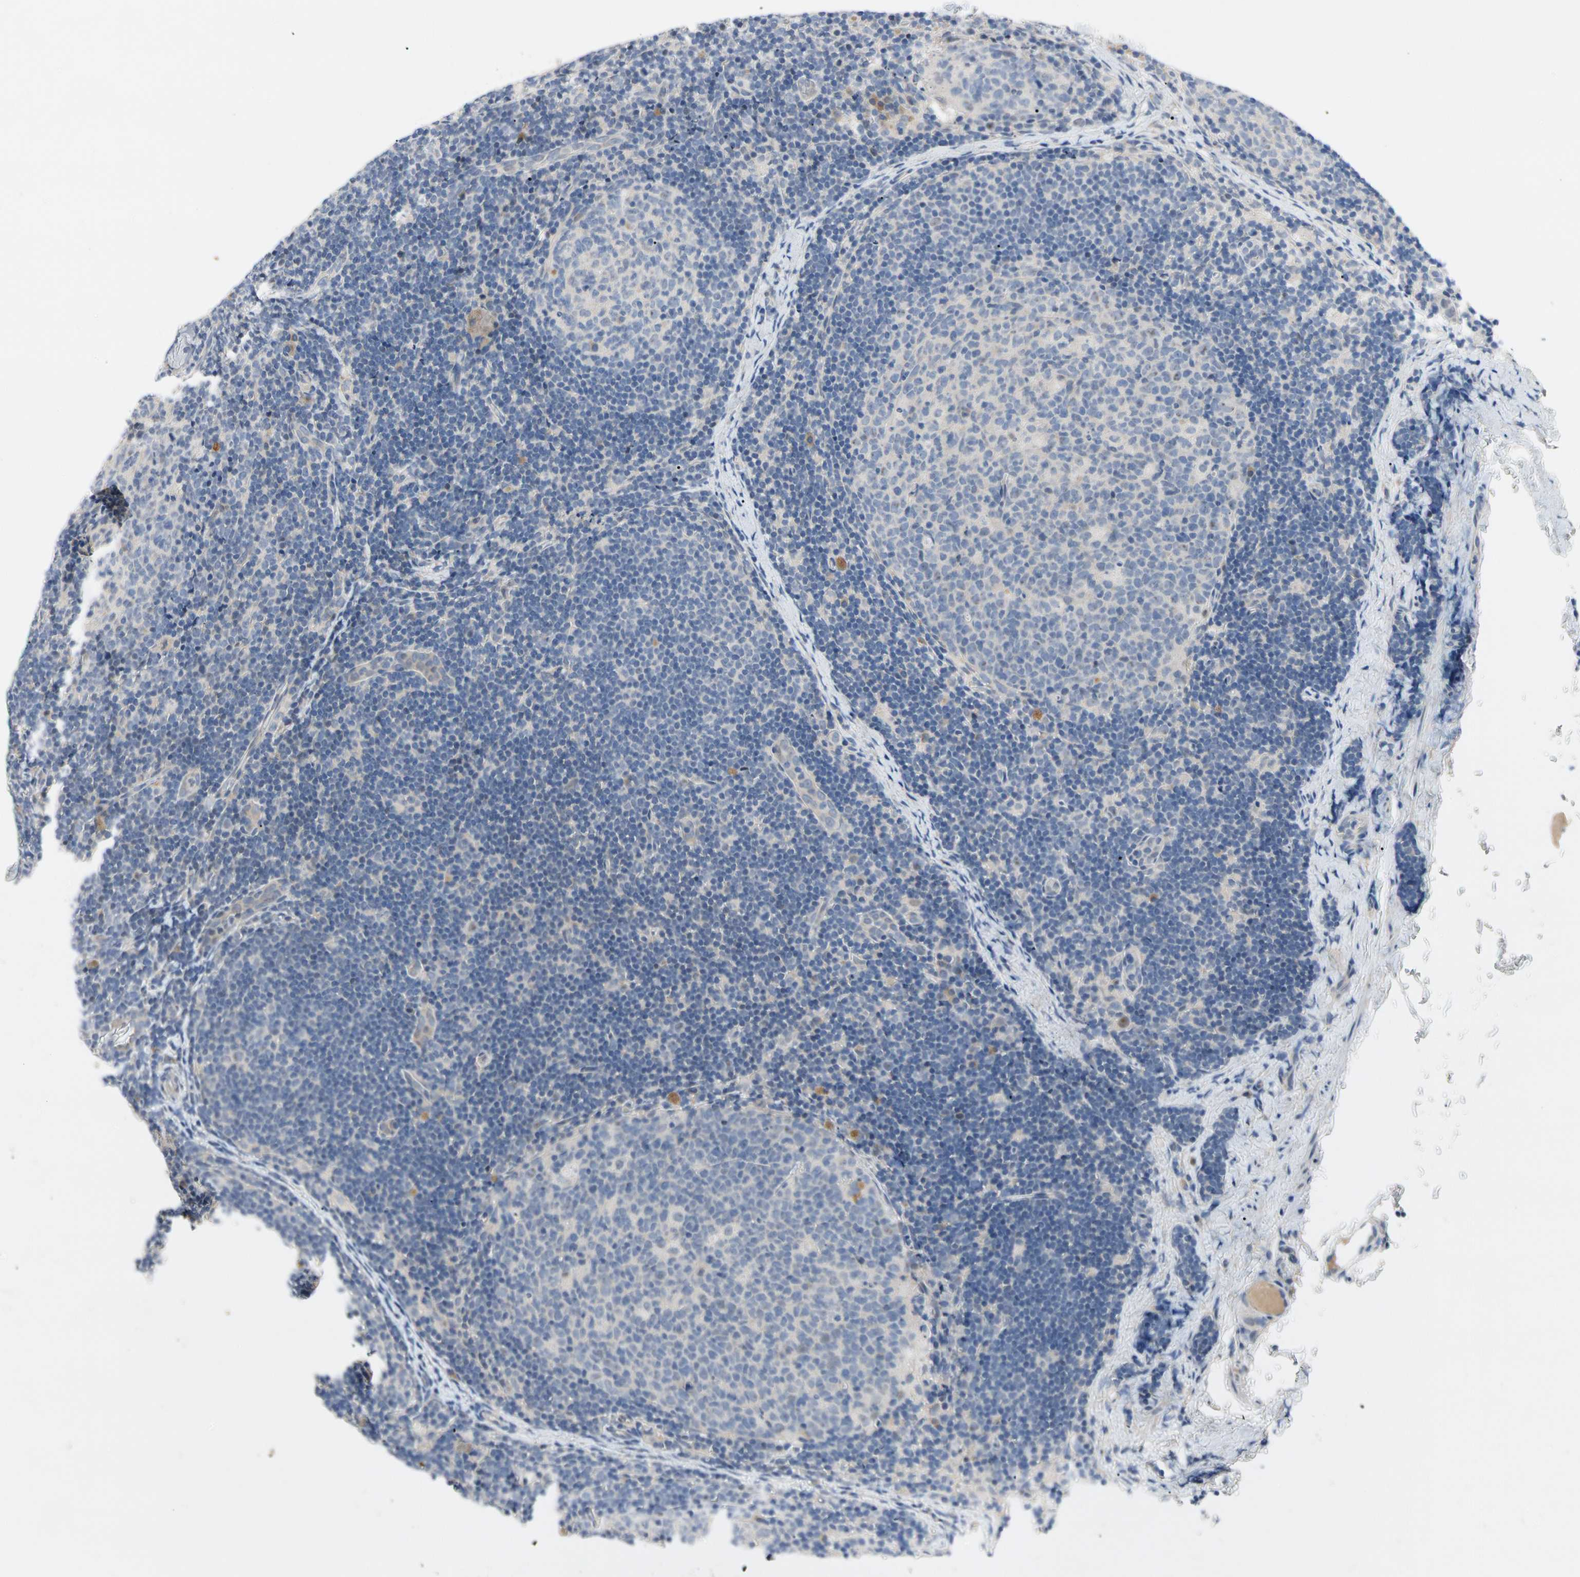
{"staining": {"intensity": "weak", "quantity": "<25%", "location": "cytoplasmic/membranous"}, "tissue": "lymph node", "cell_type": "Germinal center cells", "image_type": "normal", "snomed": [{"axis": "morphology", "description": "Normal tissue, NOS"}, {"axis": "topography", "description": "Lymph node"}], "caption": "IHC of benign human lymph node displays no positivity in germinal center cells. Nuclei are stained in blue.", "gene": "GAS6", "patient": {"sex": "female", "age": 14}}